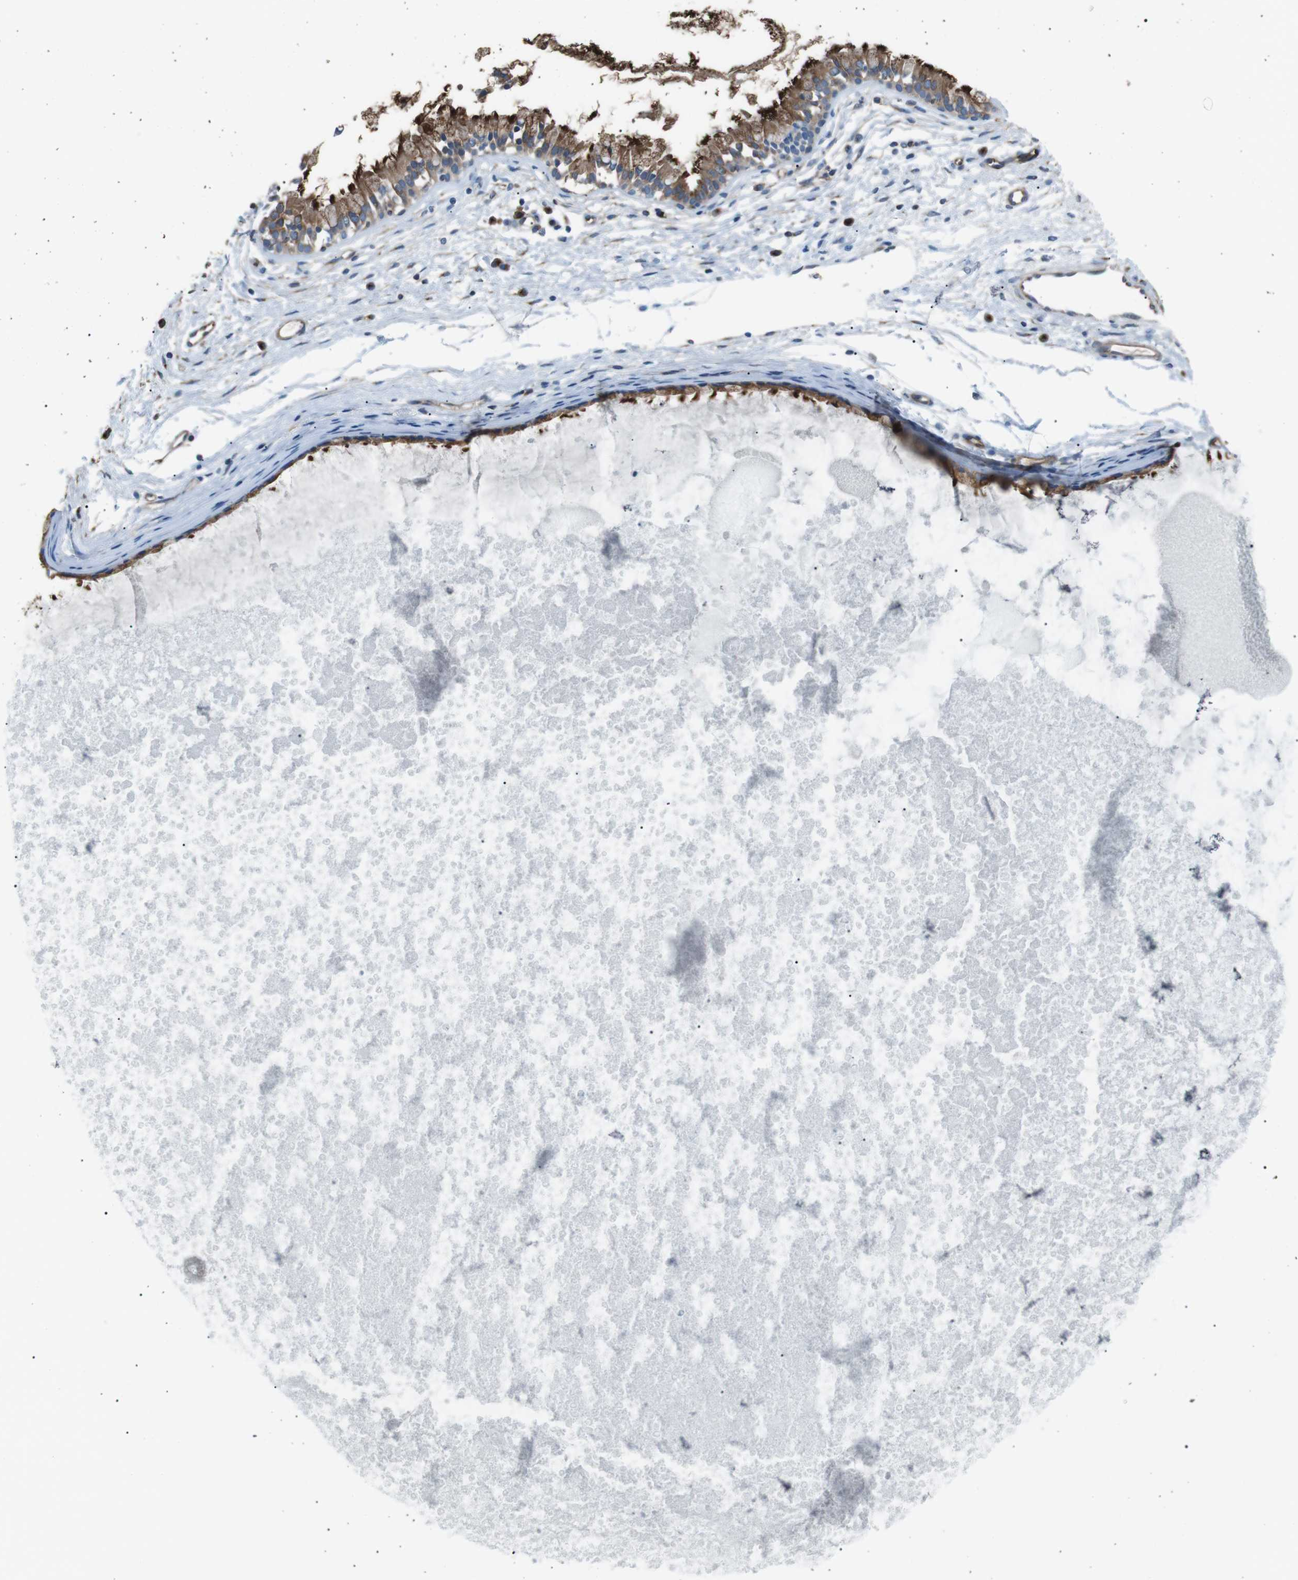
{"staining": {"intensity": "strong", "quantity": ">75%", "location": "cytoplasmic/membranous"}, "tissue": "nasopharynx", "cell_type": "Respiratory epithelial cells", "image_type": "normal", "snomed": [{"axis": "morphology", "description": "Normal tissue, NOS"}, {"axis": "topography", "description": "Nasopharynx"}], "caption": "Nasopharynx was stained to show a protein in brown. There is high levels of strong cytoplasmic/membranous staining in approximately >75% of respiratory epithelial cells.", "gene": "CDH26", "patient": {"sex": "male", "age": 21}}